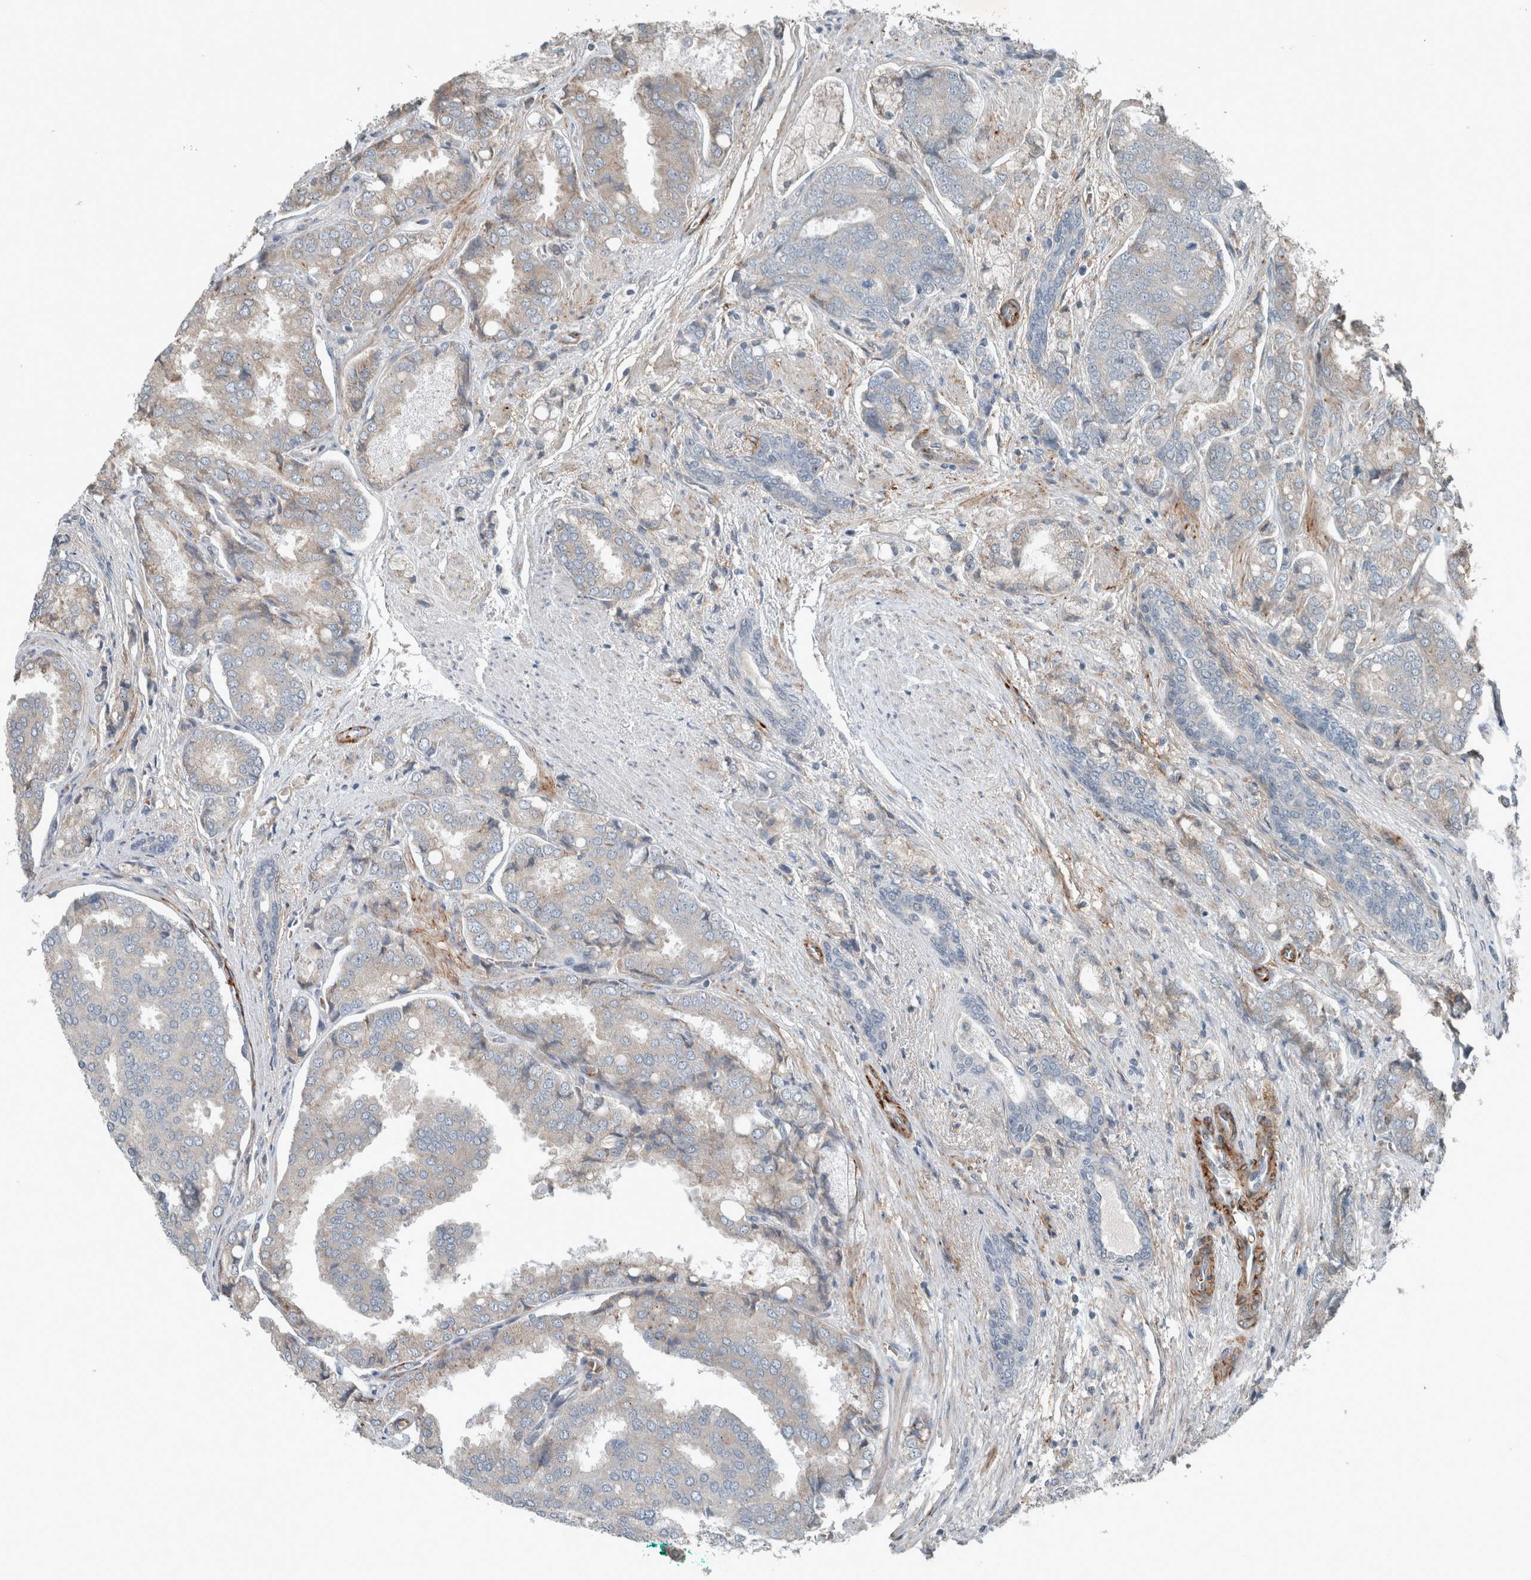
{"staining": {"intensity": "weak", "quantity": "<25%", "location": "cytoplasmic/membranous"}, "tissue": "prostate cancer", "cell_type": "Tumor cells", "image_type": "cancer", "snomed": [{"axis": "morphology", "description": "Adenocarcinoma, High grade"}, {"axis": "topography", "description": "Prostate"}], "caption": "A high-resolution image shows IHC staining of prostate adenocarcinoma (high-grade), which reveals no significant positivity in tumor cells.", "gene": "JADE2", "patient": {"sex": "male", "age": 50}}